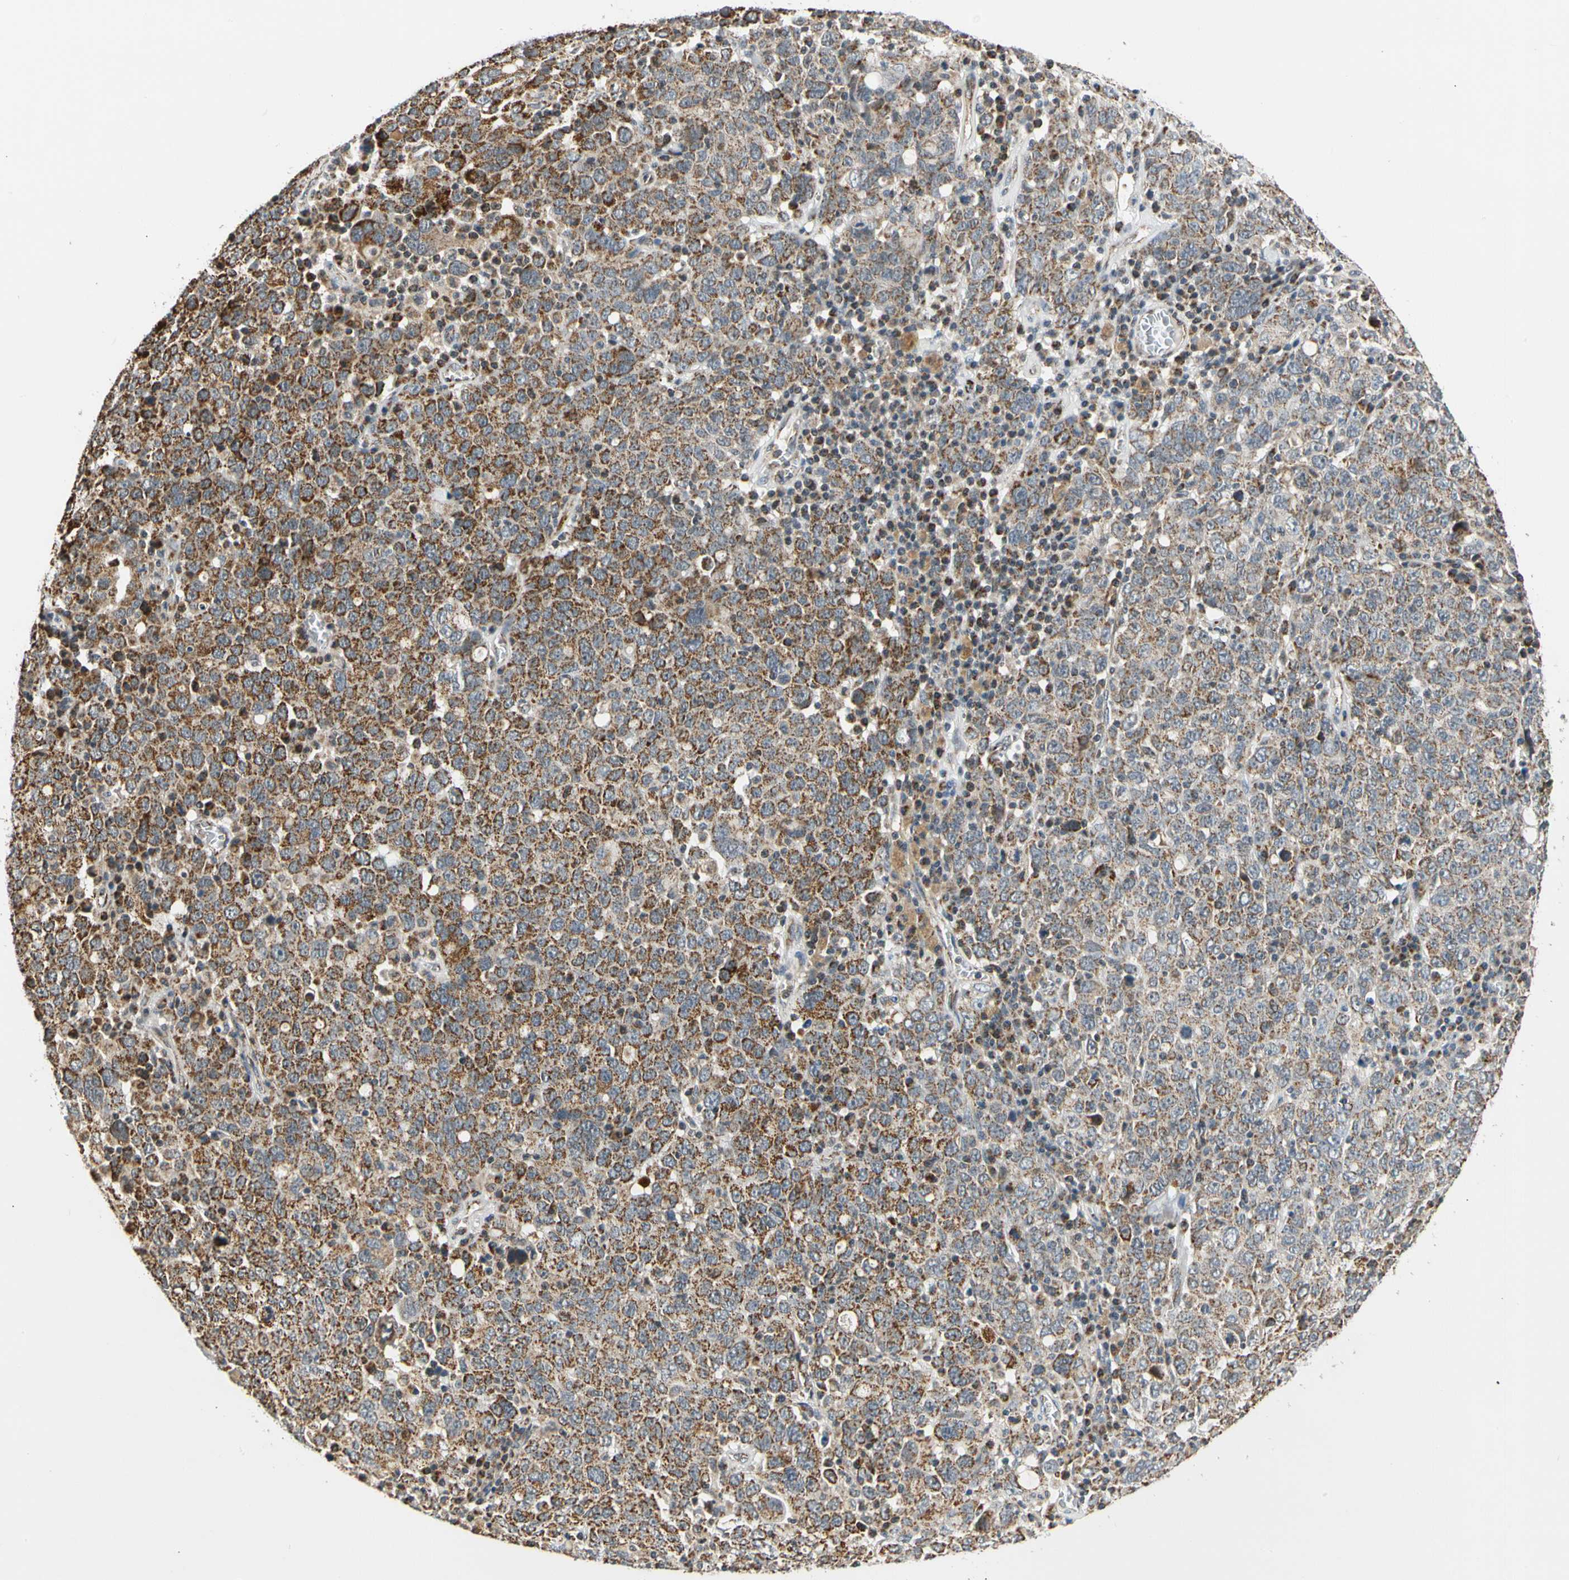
{"staining": {"intensity": "moderate", "quantity": ">75%", "location": "cytoplasmic/membranous"}, "tissue": "ovarian cancer", "cell_type": "Tumor cells", "image_type": "cancer", "snomed": [{"axis": "morphology", "description": "Carcinoma, endometroid"}, {"axis": "topography", "description": "Ovary"}], "caption": "Immunohistochemical staining of human ovarian endometroid carcinoma exhibits medium levels of moderate cytoplasmic/membranous protein expression in about >75% of tumor cells.", "gene": "KHDC4", "patient": {"sex": "female", "age": 62}}